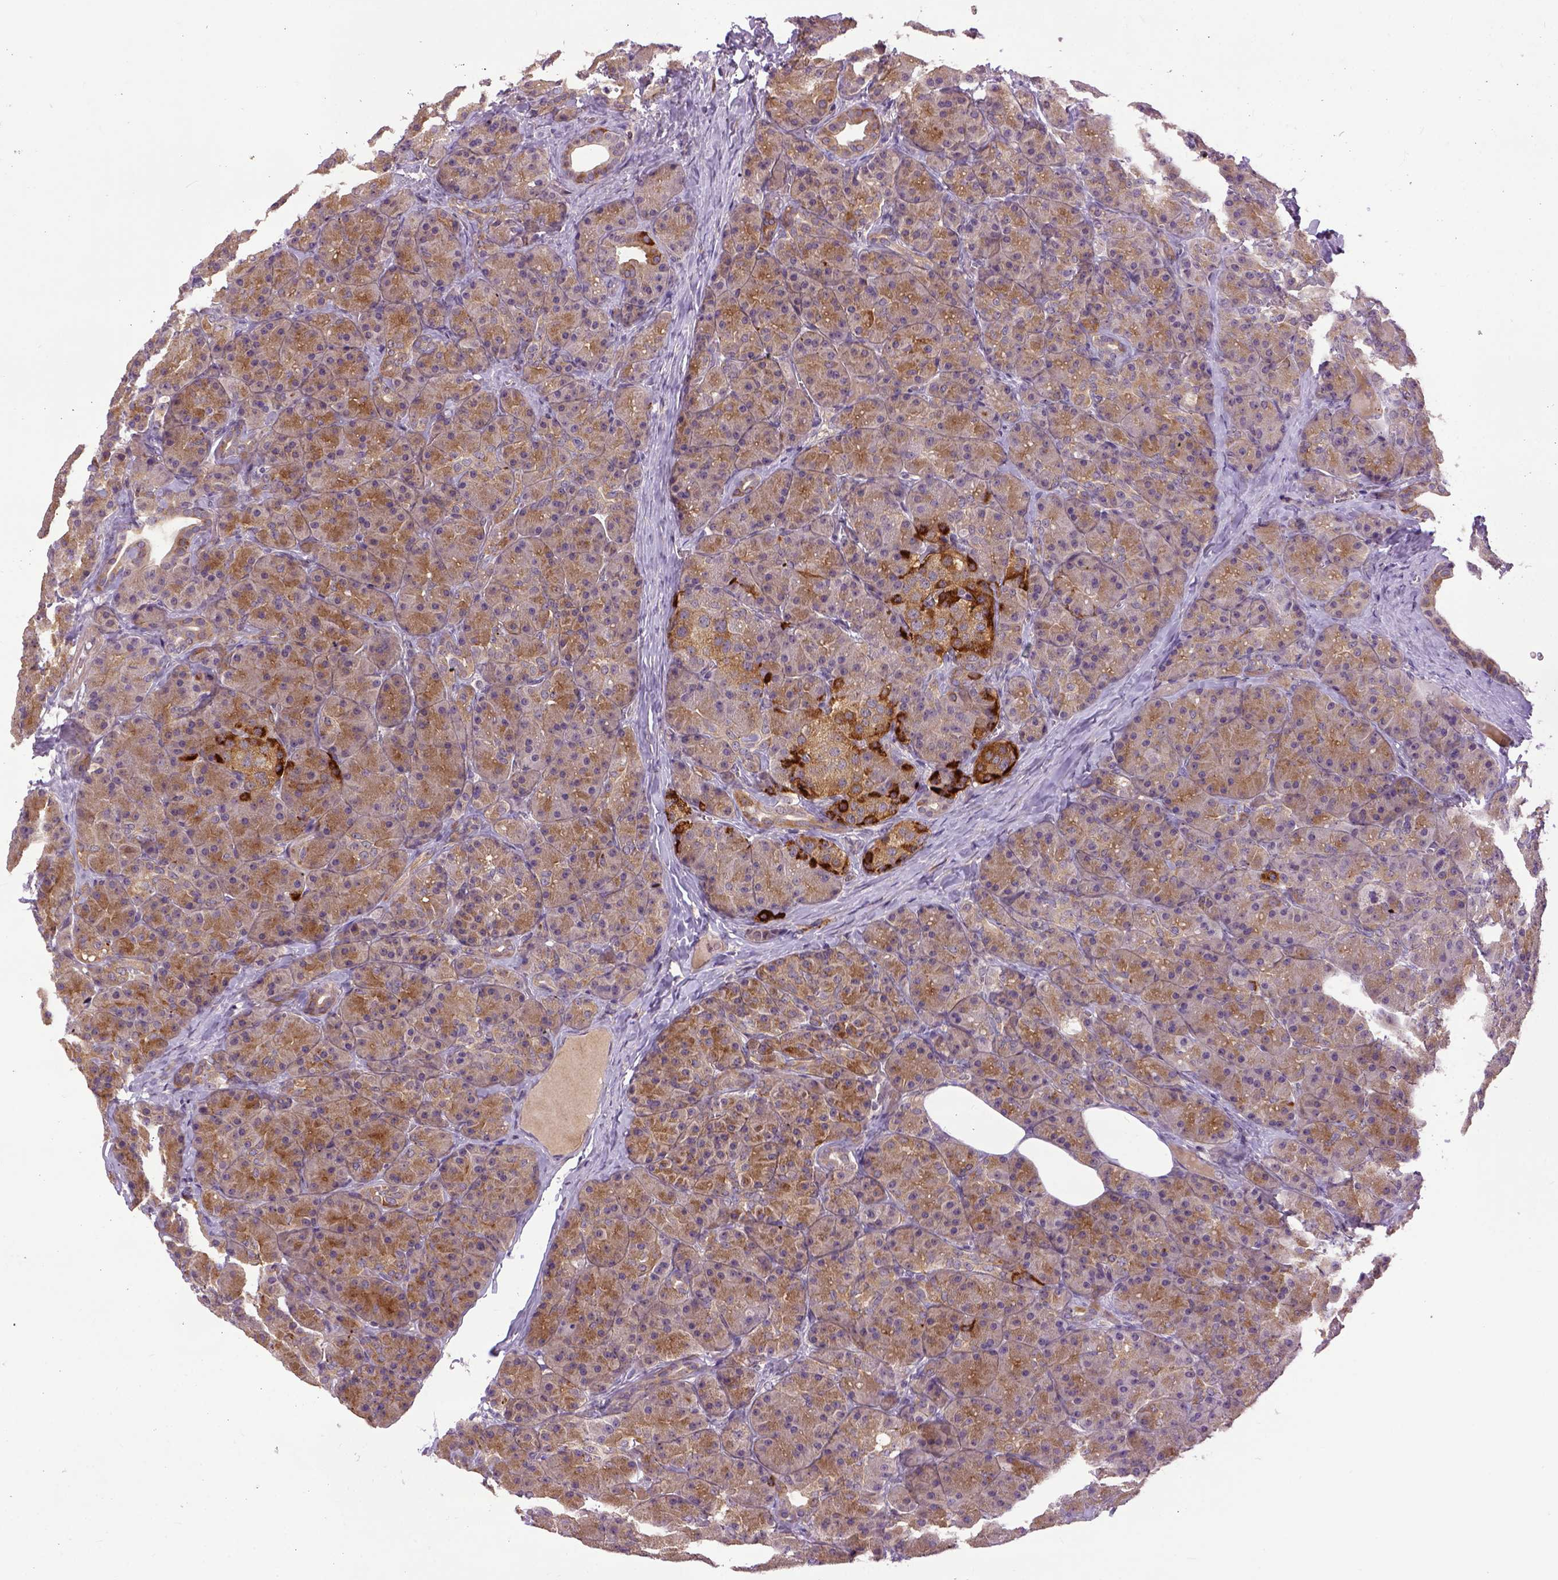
{"staining": {"intensity": "strong", "quantity": ">75%", "location": "cytoplasmic/membranous"}, "tissue": "pancreas", "cell_type": "Exocrine glandular cells", "image_type": "normal", "snomed": [{"axis": "morphology", "description": "Normal tissue, NOS"}, {"axis": "topography", "description": "Pancreas"}], "caption": "Immunohistochemical staining of unremarkable pancreas exhibits strong cytoplasmic/membranous protein positivity in approximately >75% of exocrine glandular cells.", "gene": "CPNE1", "patient": {"sex": "male", "age": 57}}